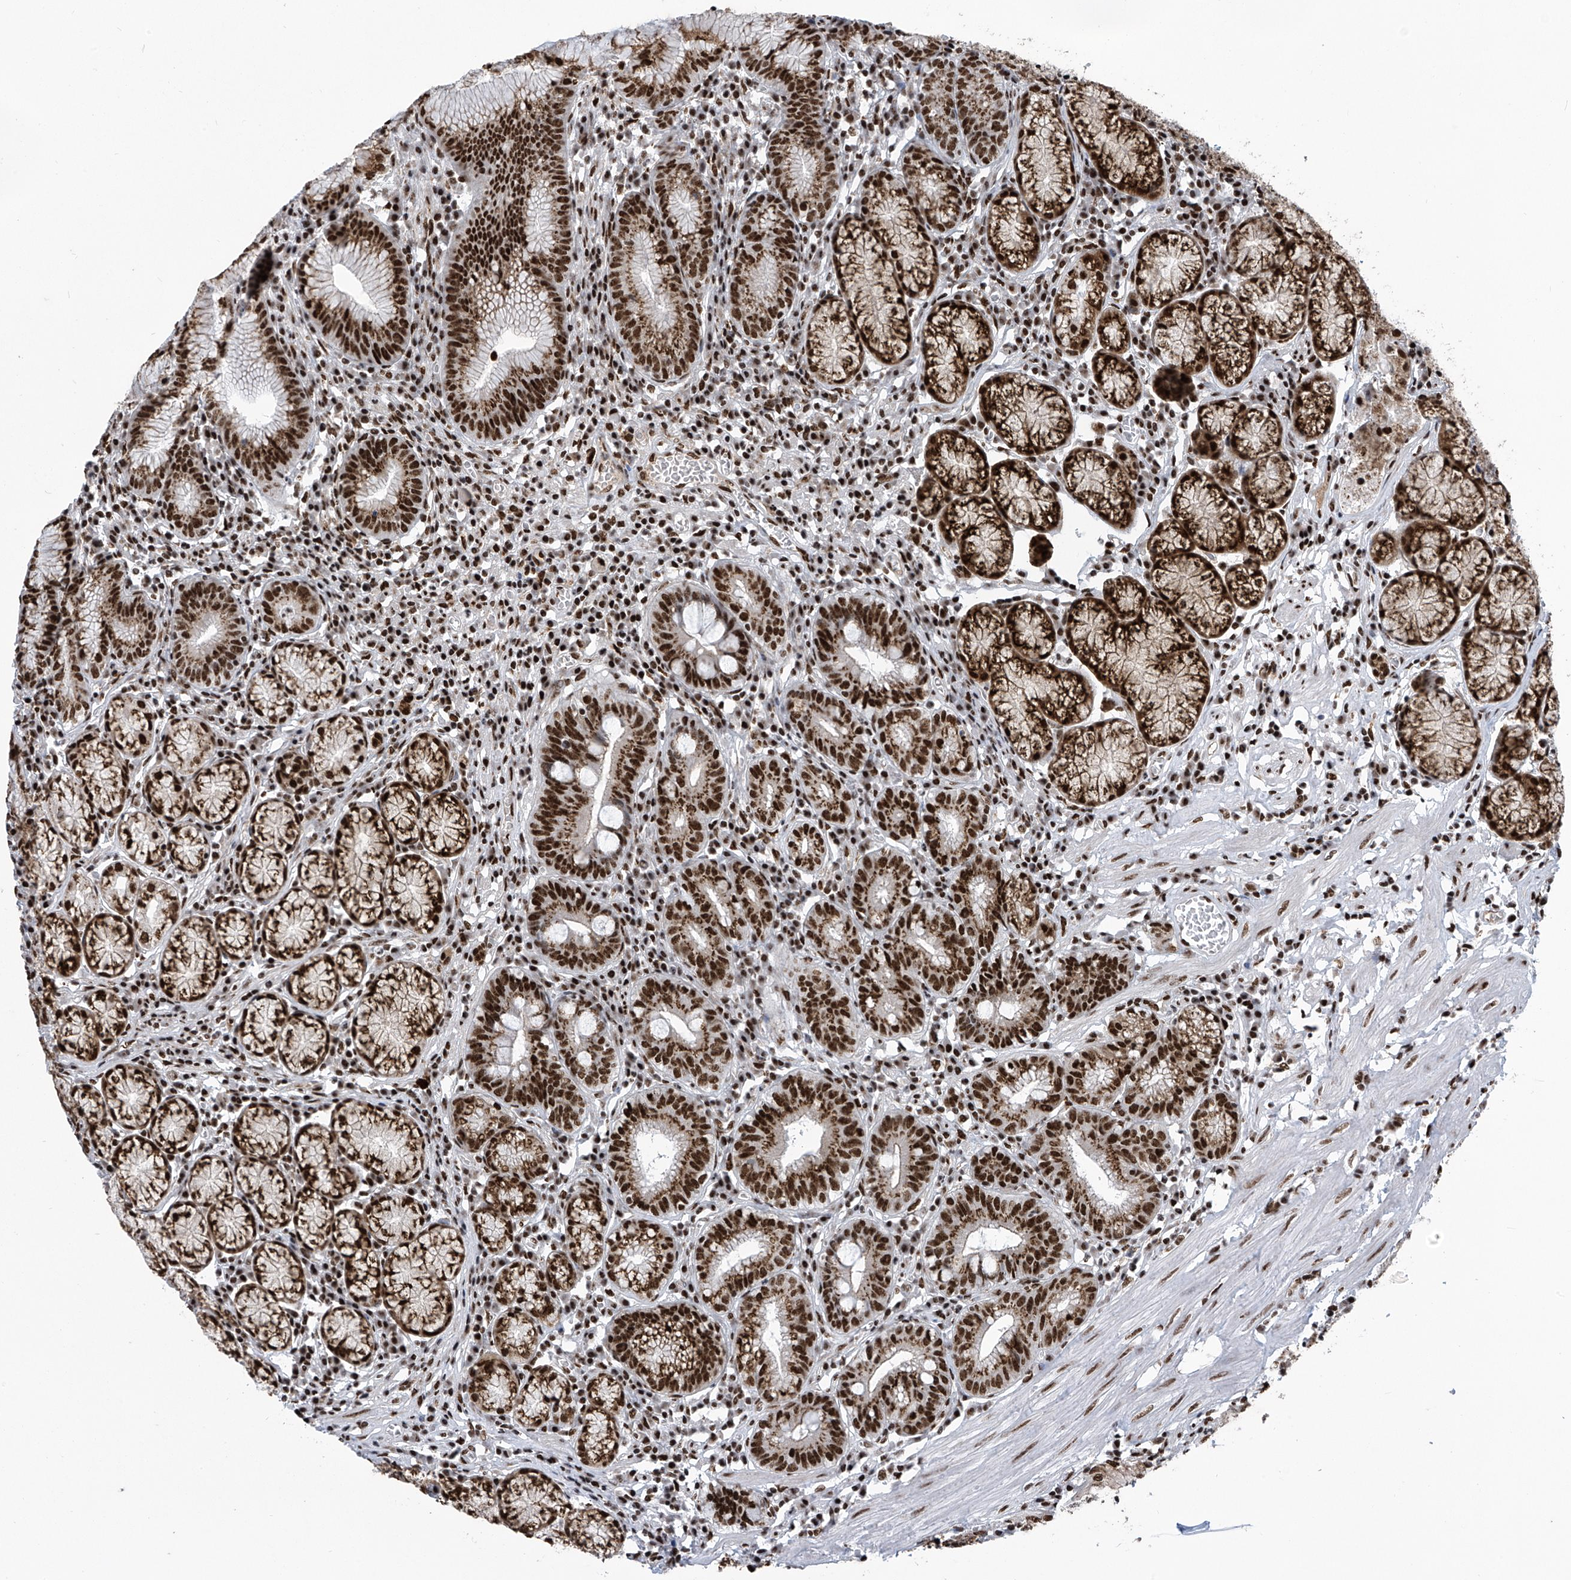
{"staining": {"intensity": "strong", "quantity": ">75%", "location": "cytoplasmic/membranous,nuclear"}, "tissue": "stomach", "cell_type": "Glandular cells", "image_type": "normal", "snomed": [{"axis": "morphology", "description": "Normal tissue, NOS"}, {"axis": "topography", "description": "Stomach"}], "caption": "Protein analysis of benign stomach displays strong cytoplasmic/membranous,nuclear expression in approximately >75% of glandular cells.", "gene": "APLF", "patient": {"sex": "male", "age": 55}}